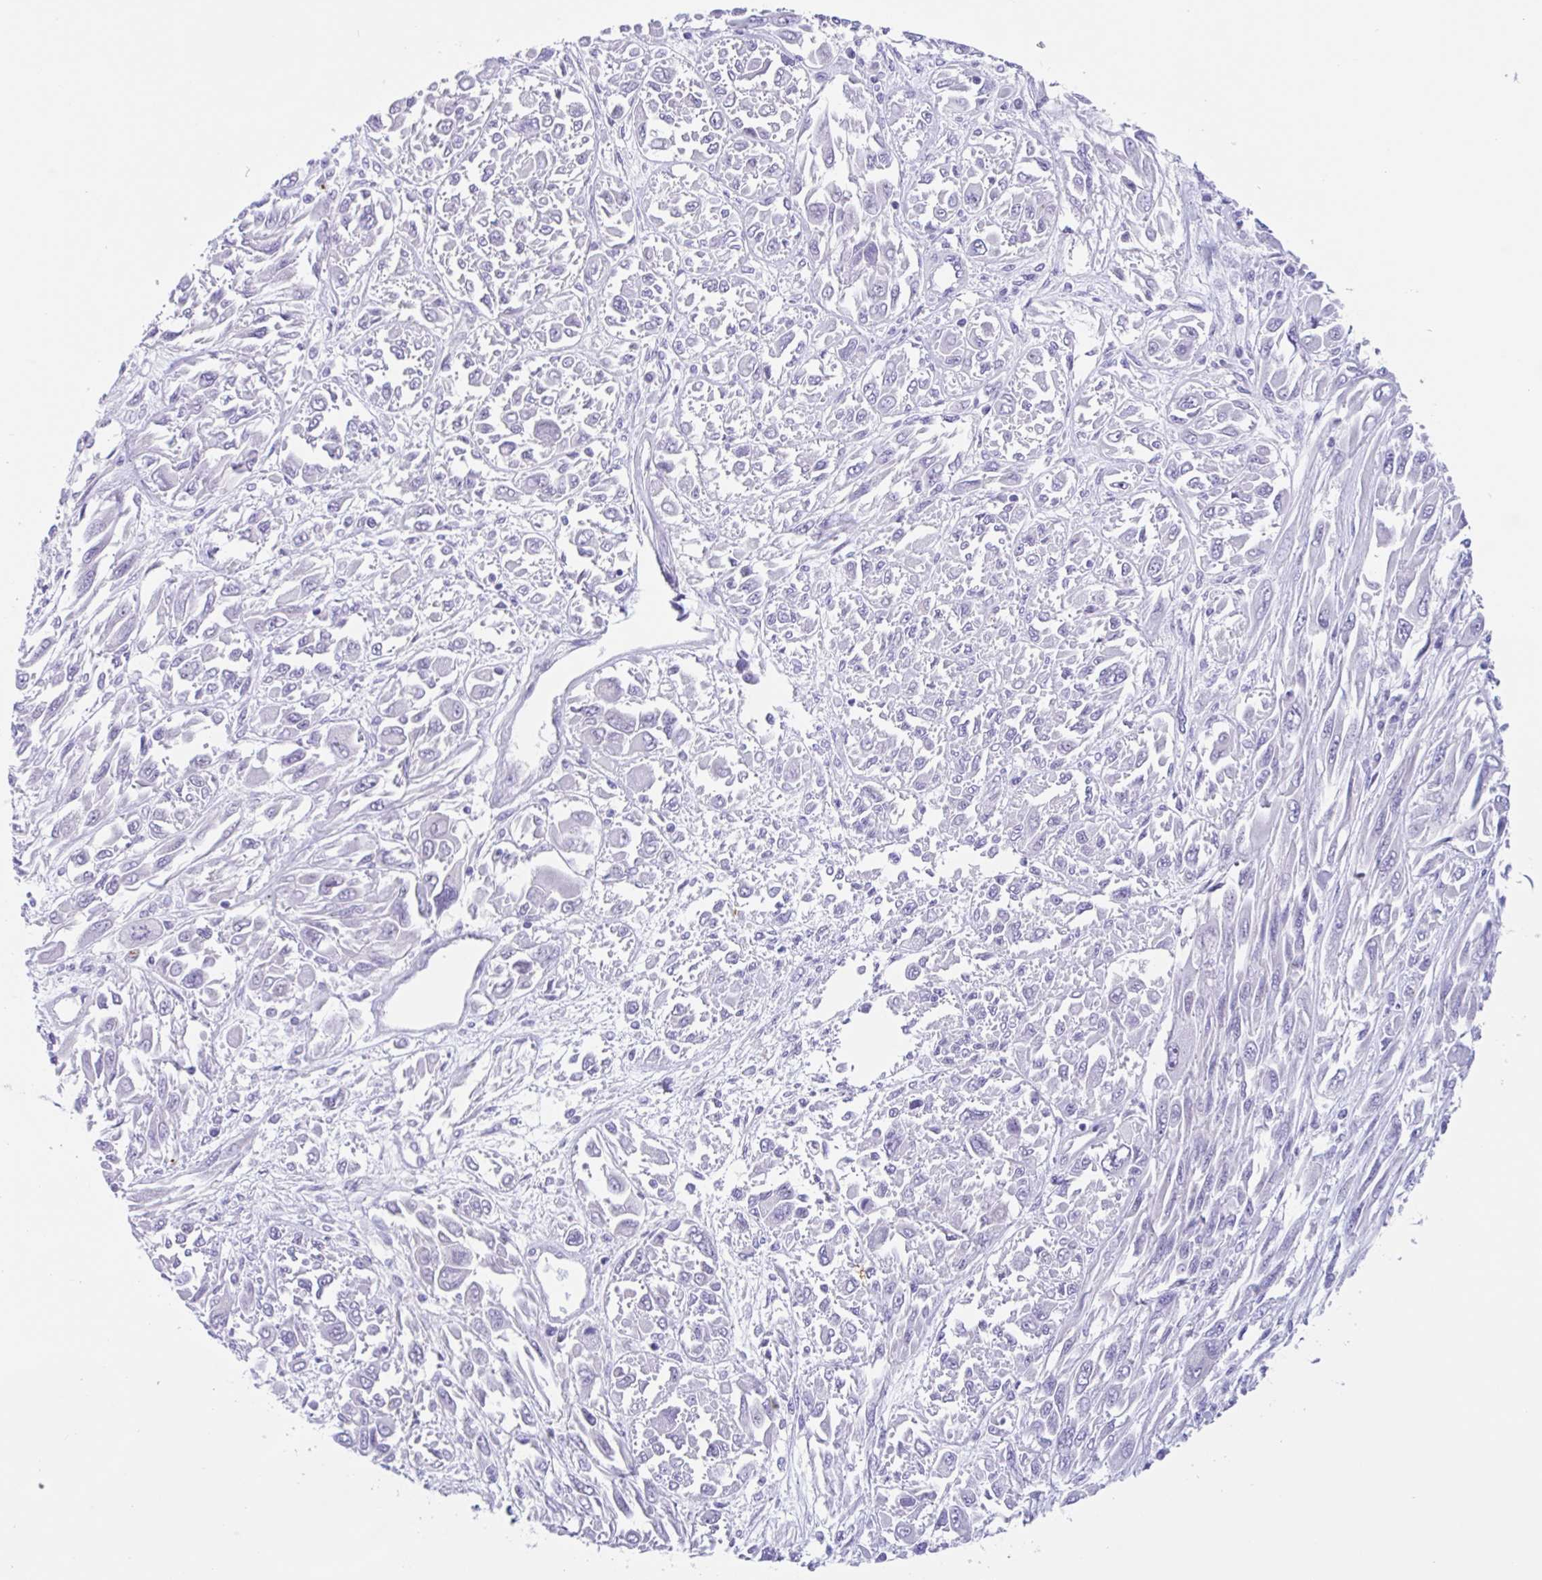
{"staining": {"intensity": "negative", "quantity": "none", "location": "none"}, "tissue": "melanoma", "cell_type": "Tumor cells", "image_type": "cancer", "snomed": [{"axis": "morphology", "description": "Malignant melanoma, NOS"}, {"axis": "topography", "description": "Skin"}], "caption": "Immunohistochemistry (IHC) histopathology image of neoplastic tissue: melanoma stained with DAB (3,3'-diaminobenzidine) demonstrates no significant protein staining in tumor cells.", "gene": "OR6N2", "patient": {"sex": "female", "age": 91}}